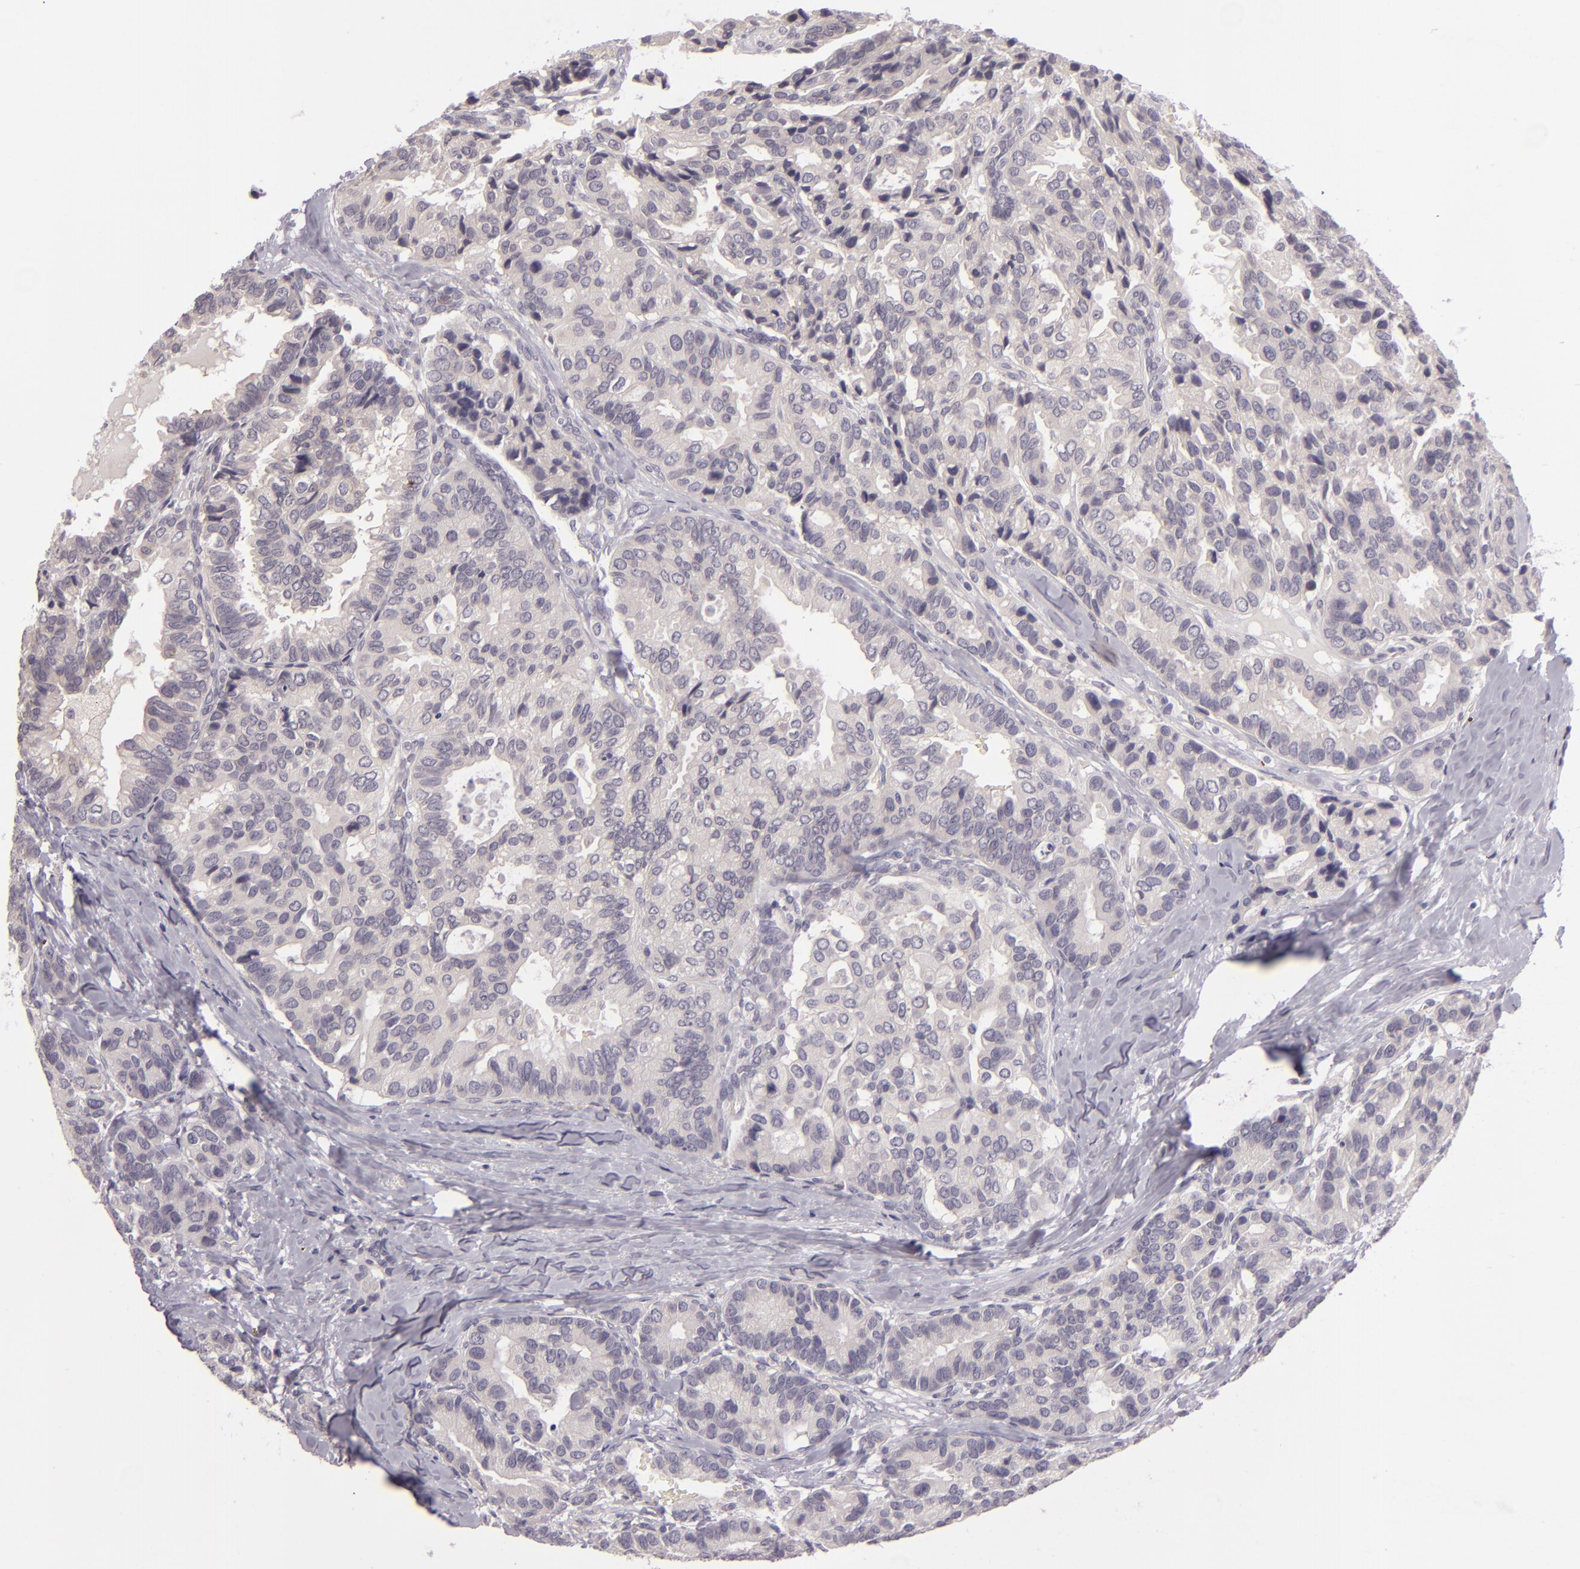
{"staining": {"intensity": "negative", "quantity": "none", "location": "none"}, "tissue": "breast cancer", "cell_type": "Tumor cells", "image_type": "cancer", "snomed": [{"axis": "morphology", "description": "Duct carcinoma"}, {"axis": "topography", "description": "Breast"}], "caption": "An immunohistochemistry (IHC) image of invasive ductal carcinoma (breast) is shown. There is no staining in tumor cells of invasive ductal carcinoma (breast).", "gene": "EGFL6", "patient": {"sex": "female", "age": 69}}